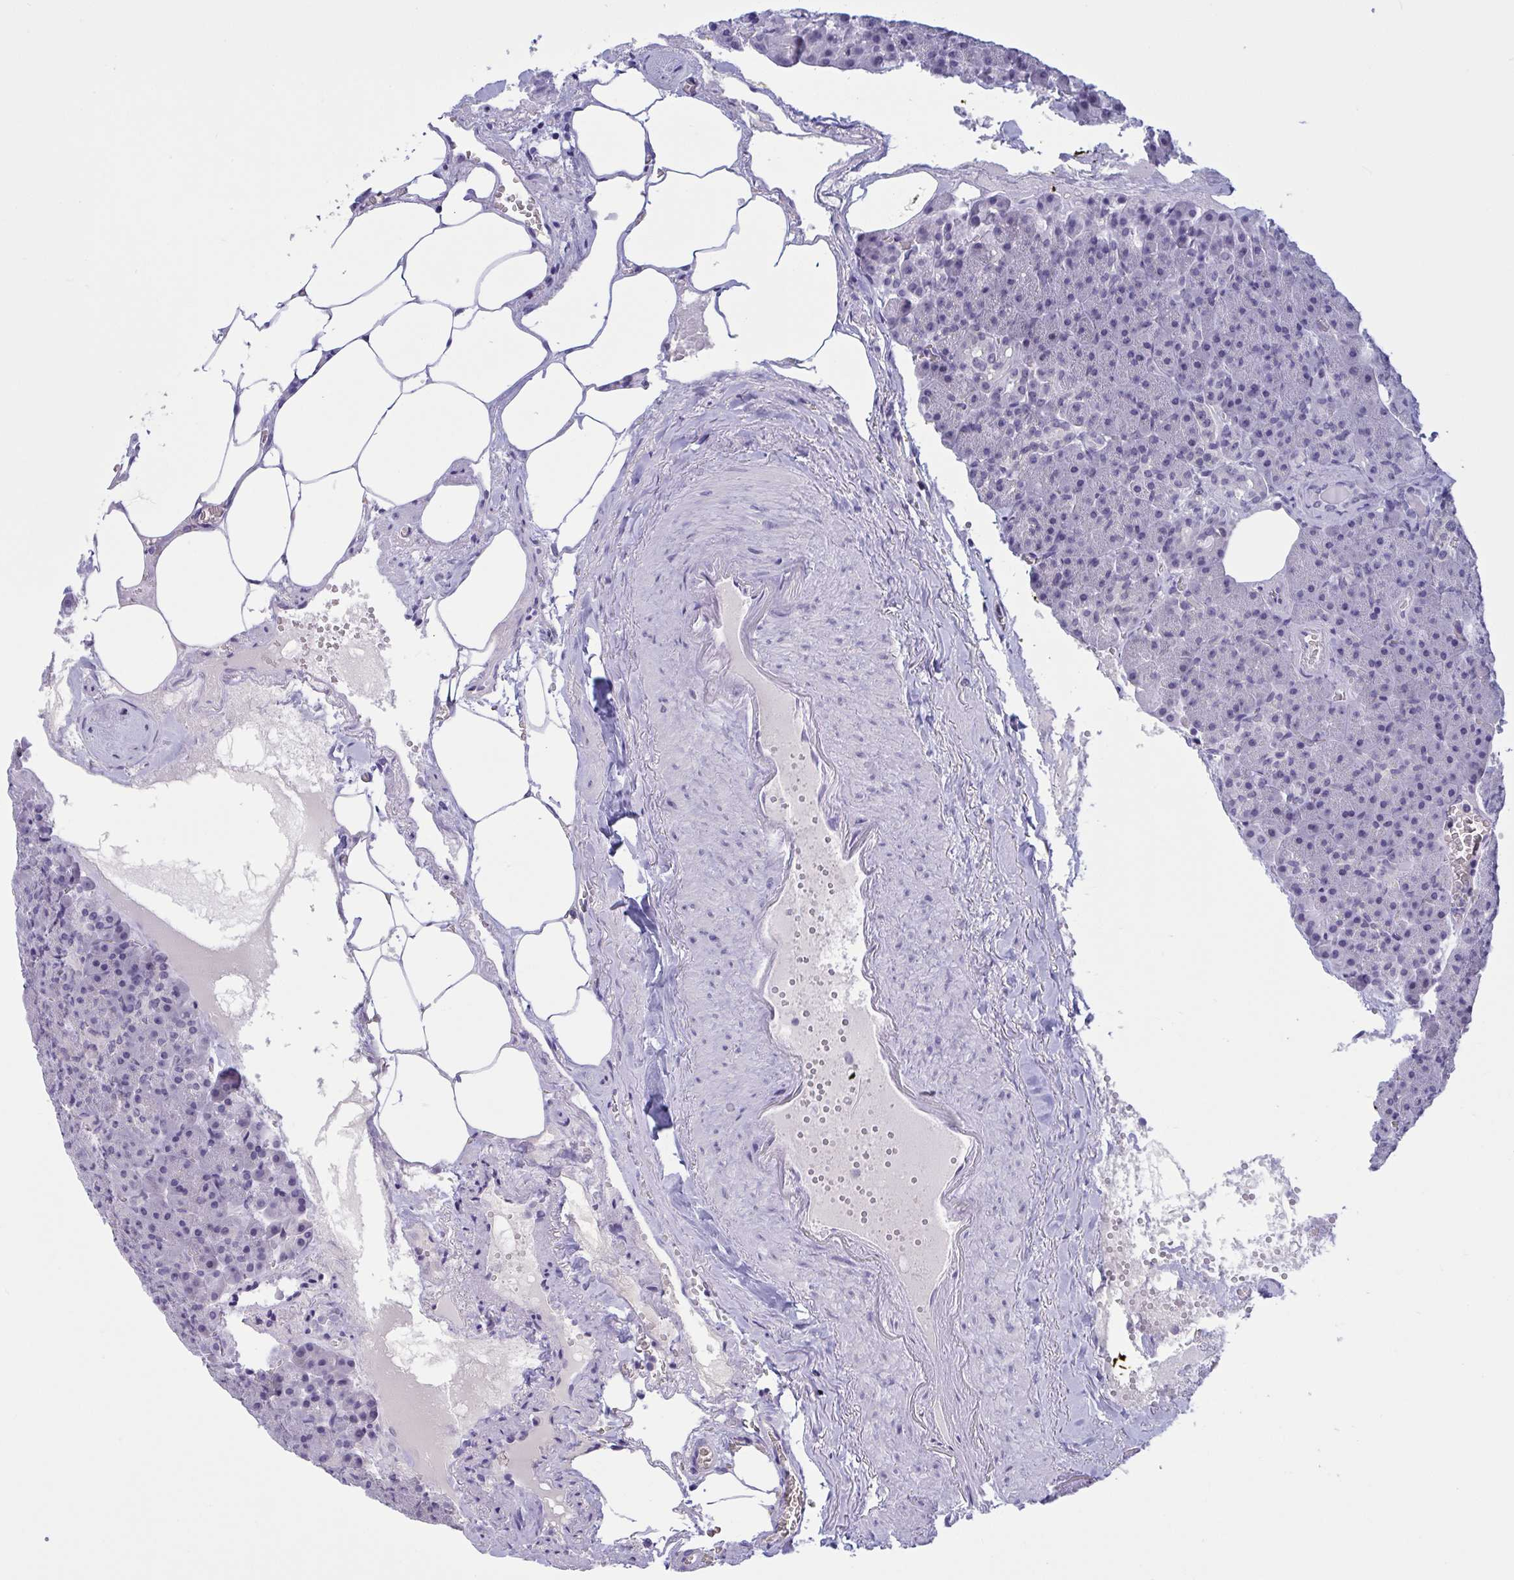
{"staining": {"intensity": "negative", "quantity": "none", "location": "none"}, "tissue": "pancreas", "cell_type": "Exocrine glandular cells", "image_type": "normal", "snomed": [{"axis": "morphology", "description": "Normal tissue, NOS"}, {"axis": "topography", "description": "Pancreas"}], "caption": "DAB immunohistochemical staining of benign pancreas reveals no significant expression in exocrine glandular cells.", "gene": "SERPINB13", "patient": {"sex": "female", "age": 74}}